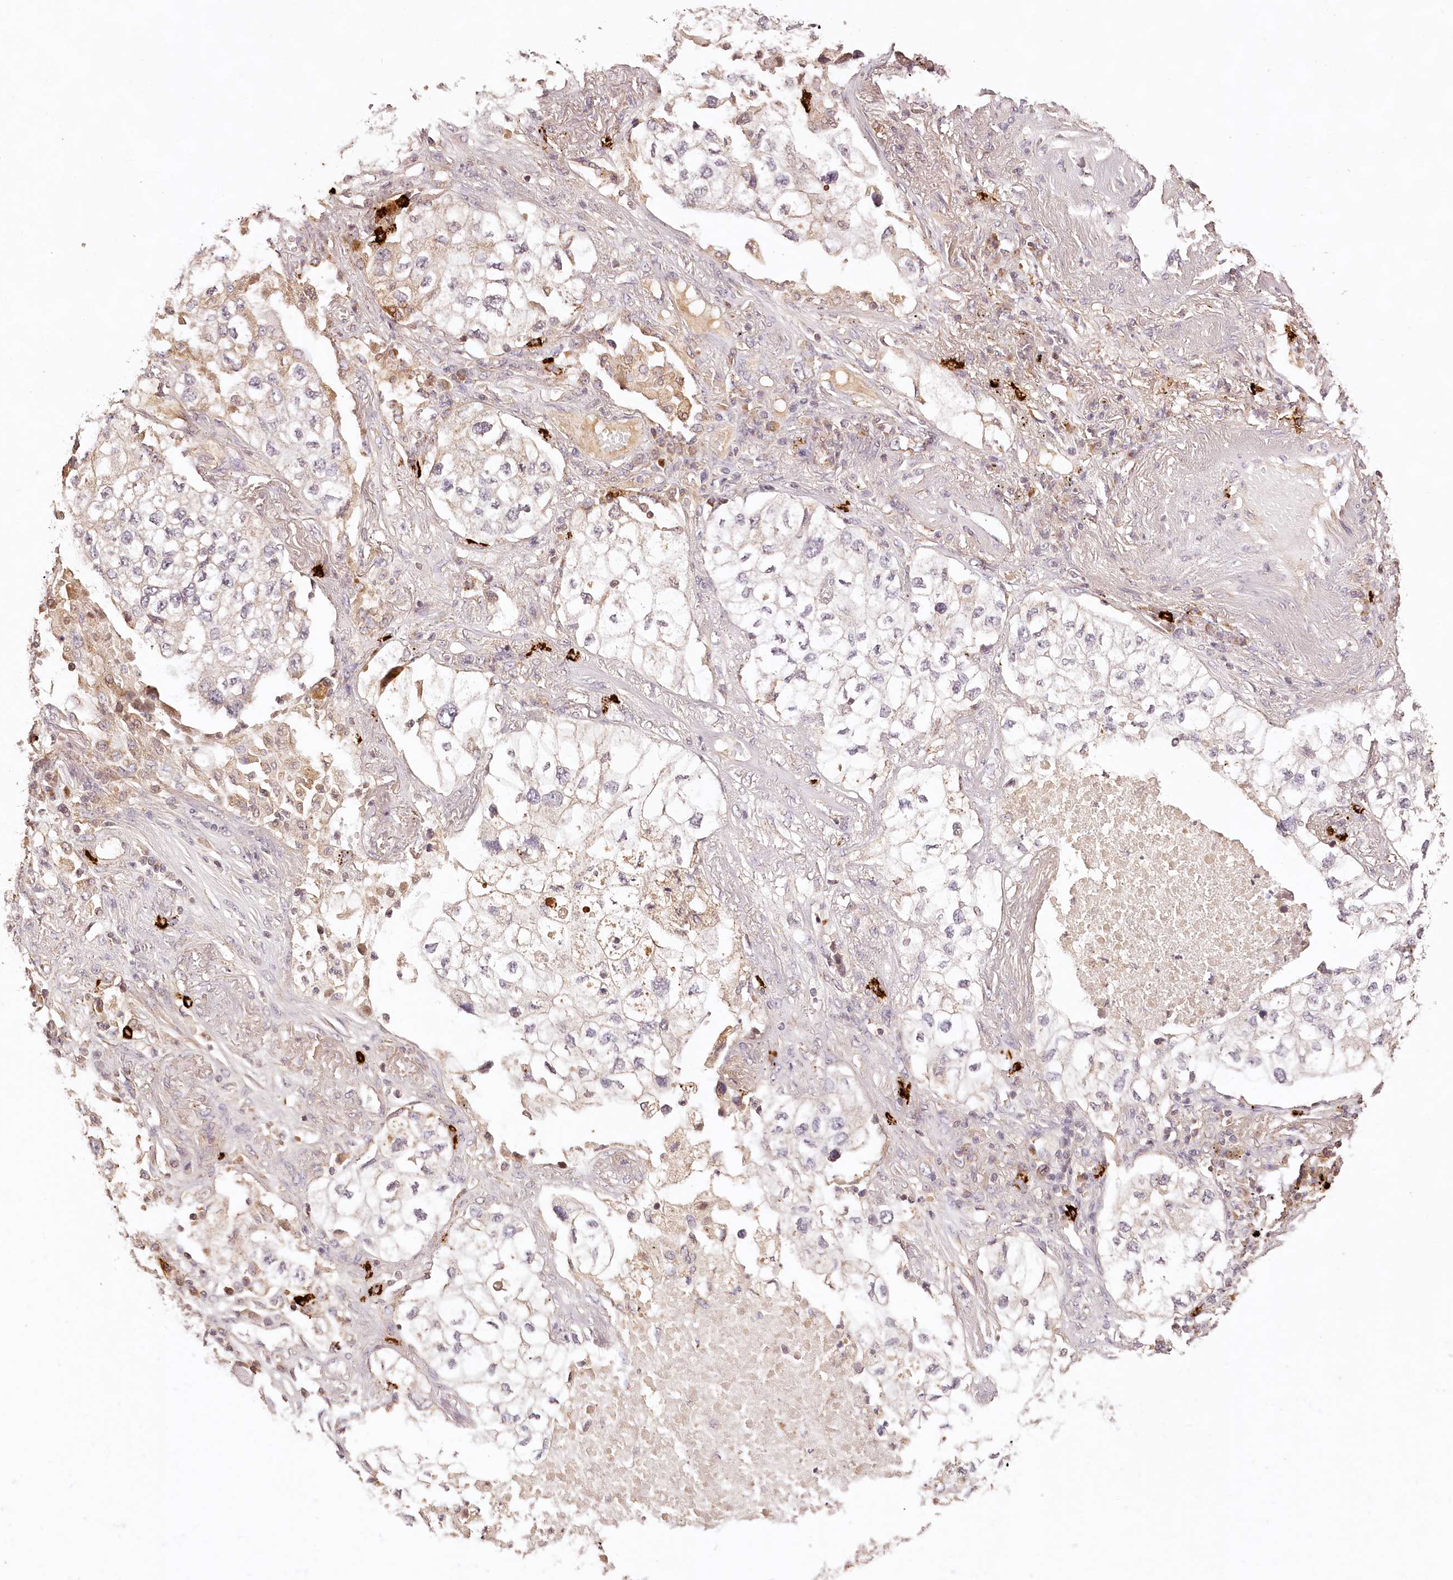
{"staining": {"intensity": "negative", "quantity": "none", "location": "none"}, "tissue": "lung cancer", "cell_type": "Tumor cells", "image_type": "cancer", "snomed": [{"axis": "morphology", "description": "Adenocarcinoma, NOS"}, {"axis": "topography", "description": "Lung"}], "caption": "High power microscopy histopathology image of an immunohistochemistry (IHC) photomicrograph of lung adenocarcinoma, revealing no significant staining in tumor cells.", "gene": "SYNGR1", "patient": {"sex": "male", "age": 63}}